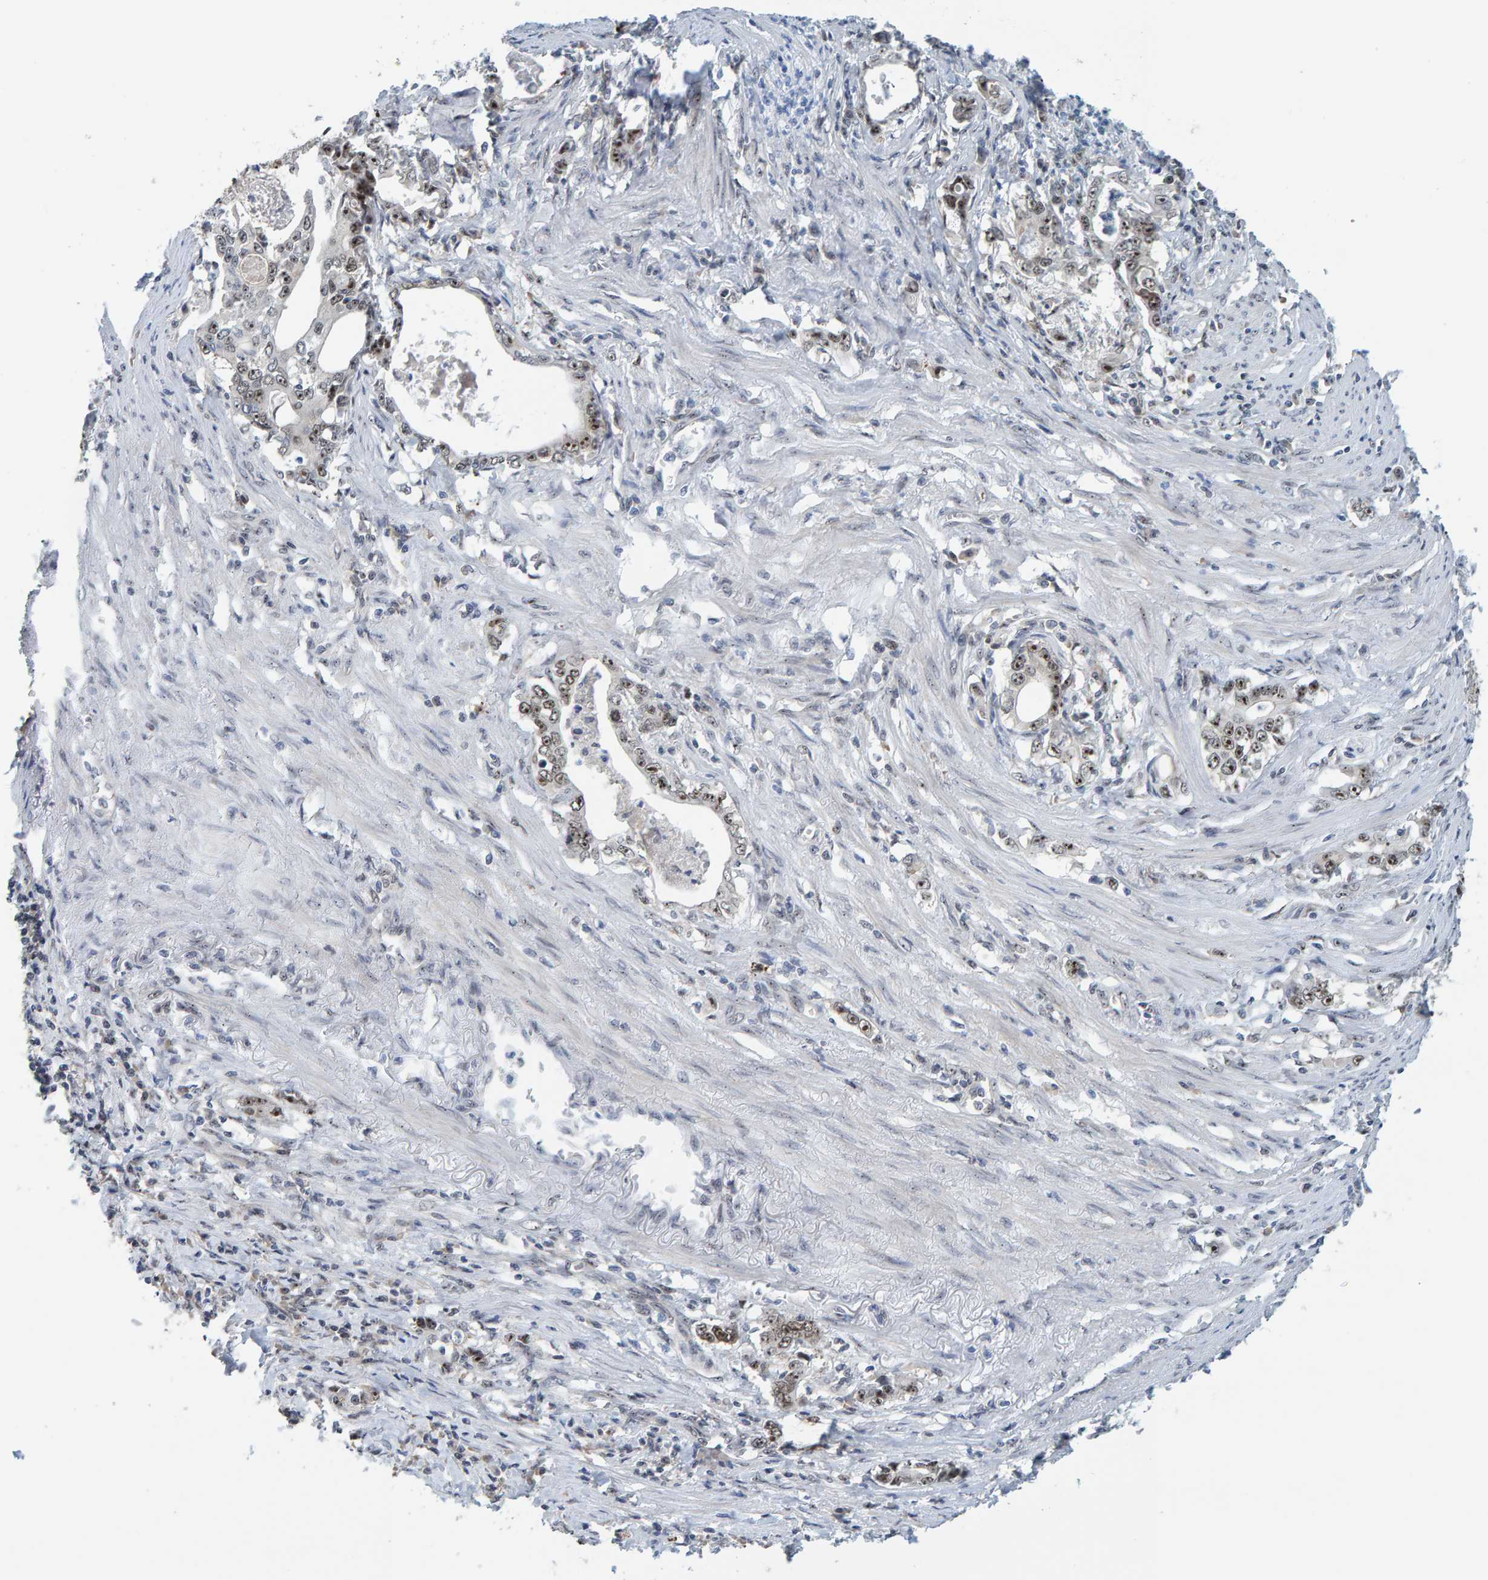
{"staining": {"intensity": "moderate", "quantity": ">75%", "location": "nuclear"}, "tissue": "stomach cancer", "cell_type": "Tumor cells", "image_type": "cancer", "snomed": [{"axis": "morphology", "description": "Adenocarcinoma, NOS"}, {"axis": "topography", "description": "Stomach, lower"}], "caption": "Moderate nuclear positivity for a protein is present in about >75% of tumor cells of stomach cancer (adenocarcinoma) using immunohistochemistry (IHC).", "gene": "POLR1E", "patient": {"sex": "female", "age": 72}}